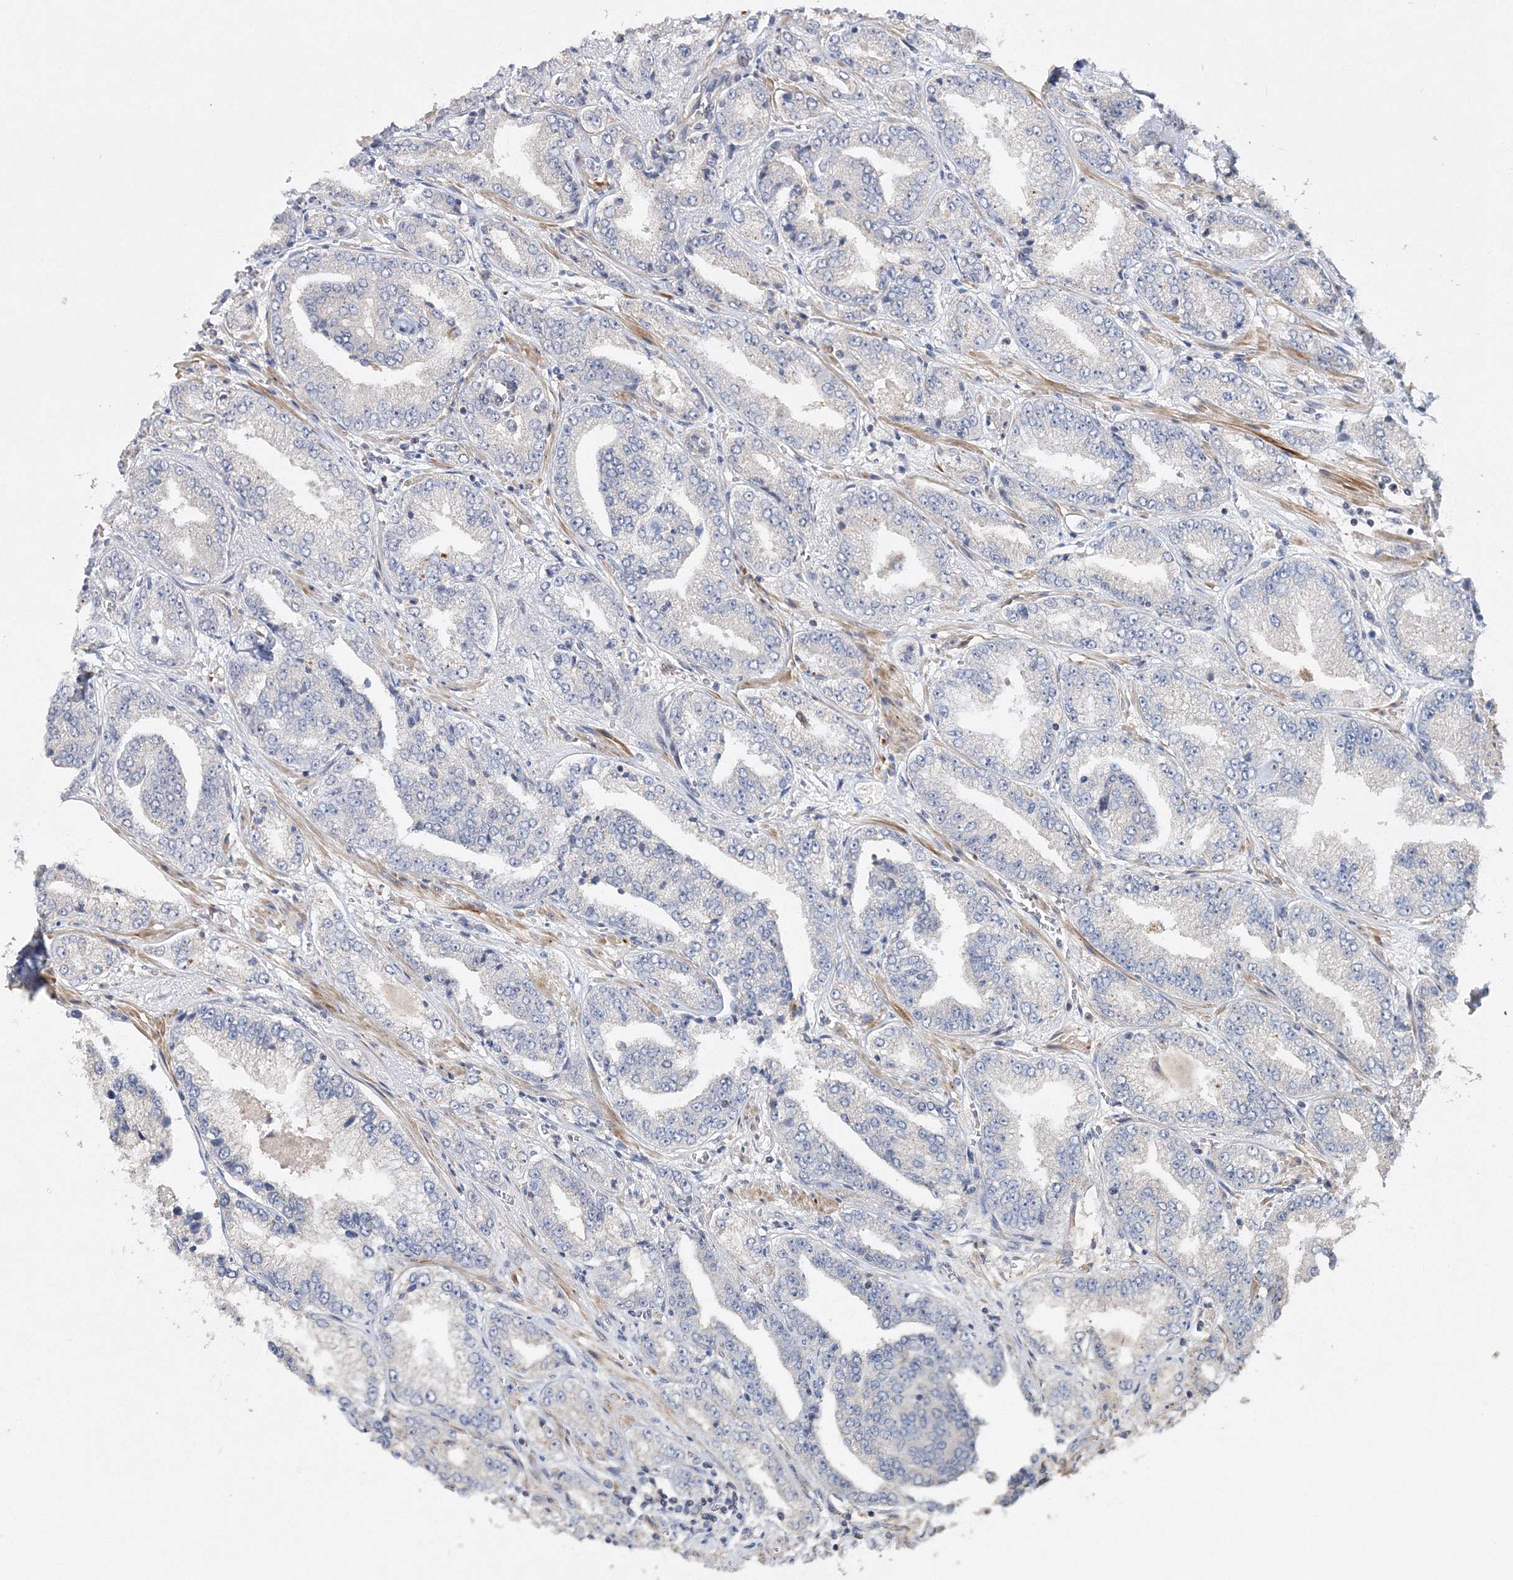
{"staining": {"intensity": "negative", "quantity": "none", "location": "none"}, "tissue": "prostate cancer", "cell_type": "Tumor cells", "image_type": "cancer", "snomed": [{"axis": "morphology", "description": "Adenocarcinoma, High grade"}, {"axis": "topography", "description": "Prostate"}], "caption": "IHC of human prostate cancer shows no staining in tumor cells. The staining was performed using DAB to visualize the protein expression in brown, while the nuclei were stained in blue with hematoxylin (Magnification: 20x).", "gene": "GJB5", "patient": {"sex": "male", "age": 71}}